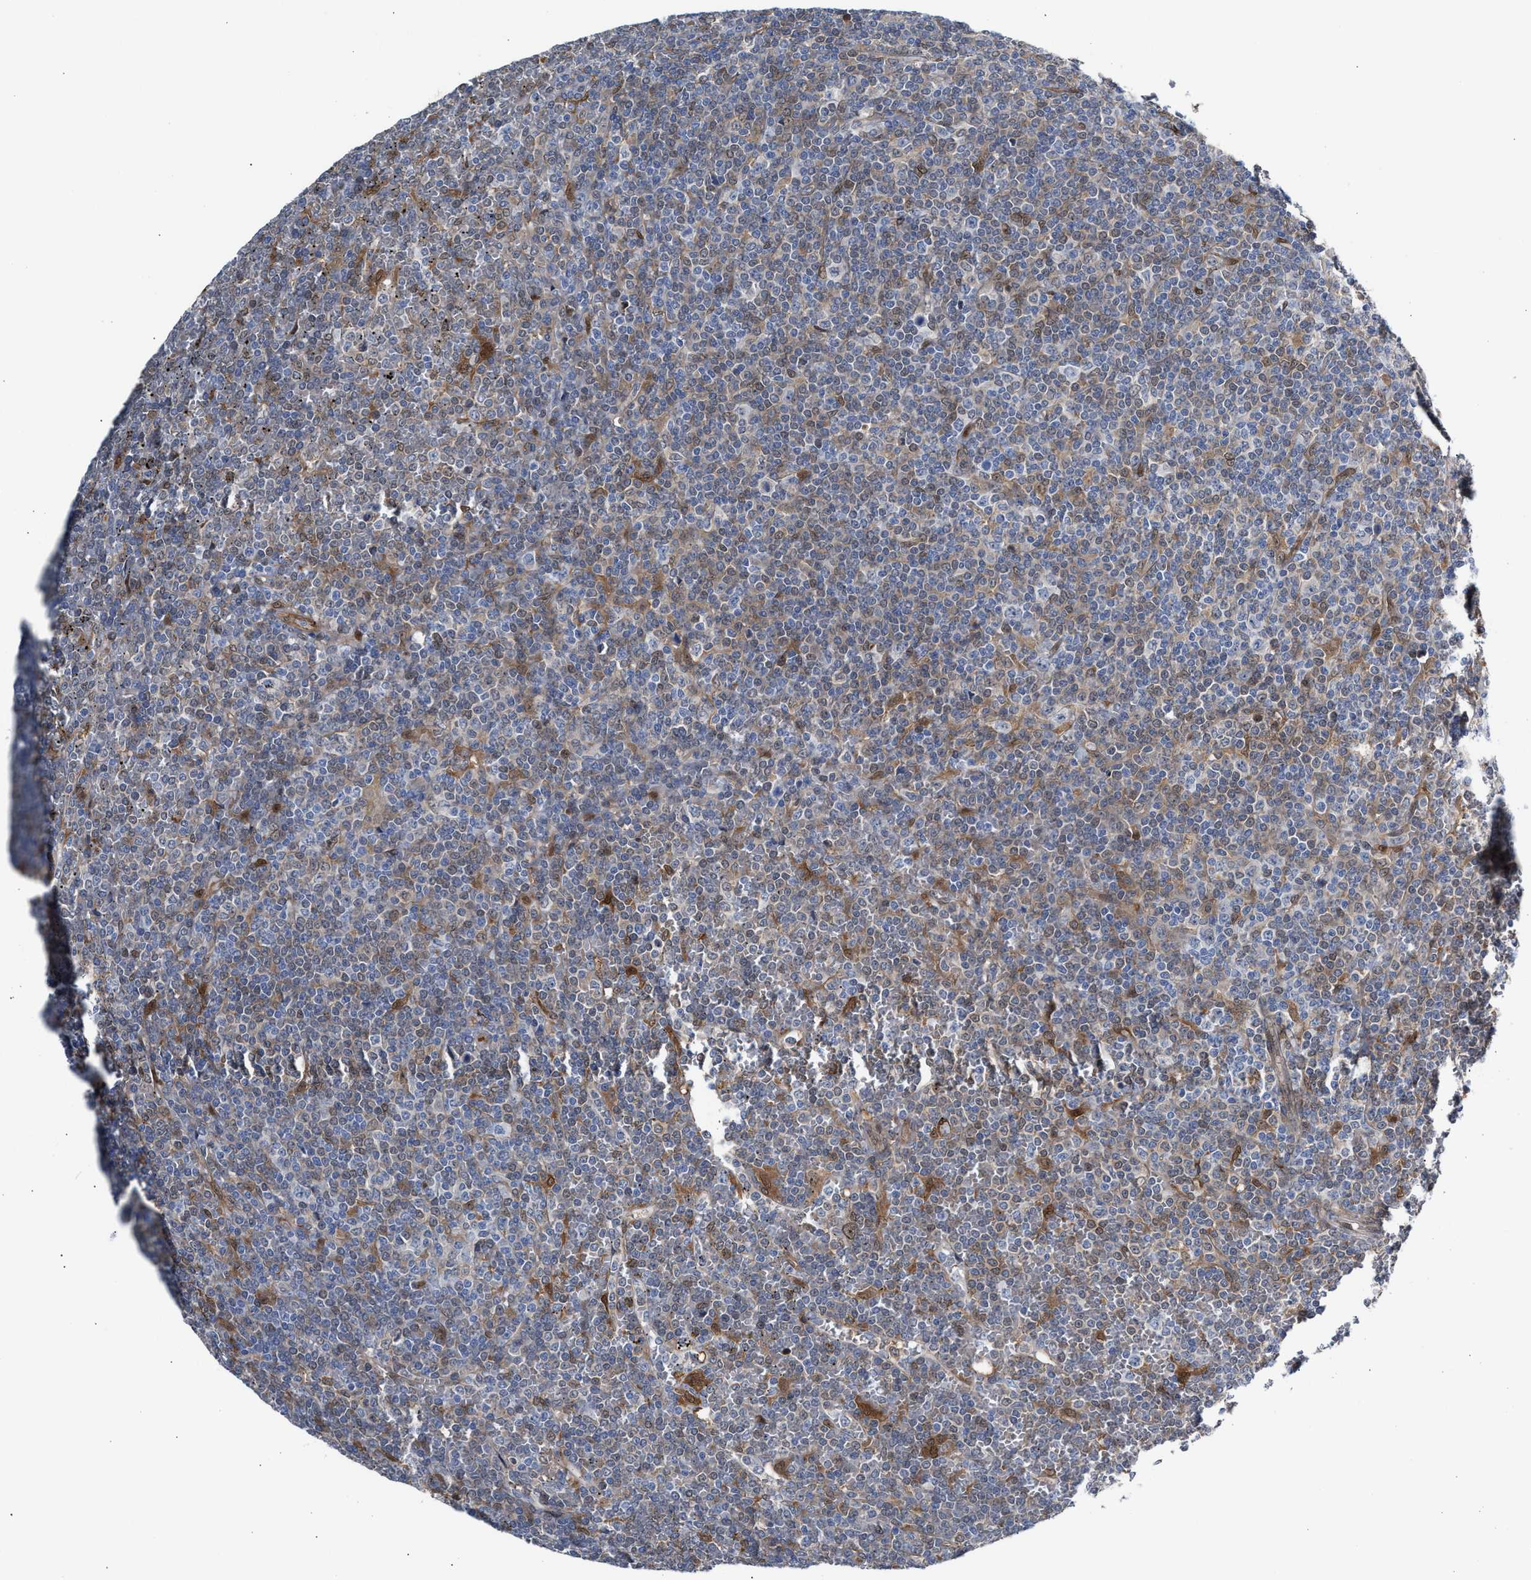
{"staining": {"intensity": "weak", "quantity": "<25%", "location": "nuclear"}, "tissue": "lymphoma", "cell_type": "Tumor cells", "image_type": "cancer", "snomed": [{"axis": "morphology", "description": "Malignant lymphoma, non-Hodgkin's type, Low grade"}, {"axis": "topography", "description": "Spleen"}], "caption": "Immunohistochemistry (IHC) photomicrograph of human lymphoma stained for a protein (brown), which shows no expression in tumor cells.", "gene": "TP53I3", "patient": {"sex": "female", "age": 19}}